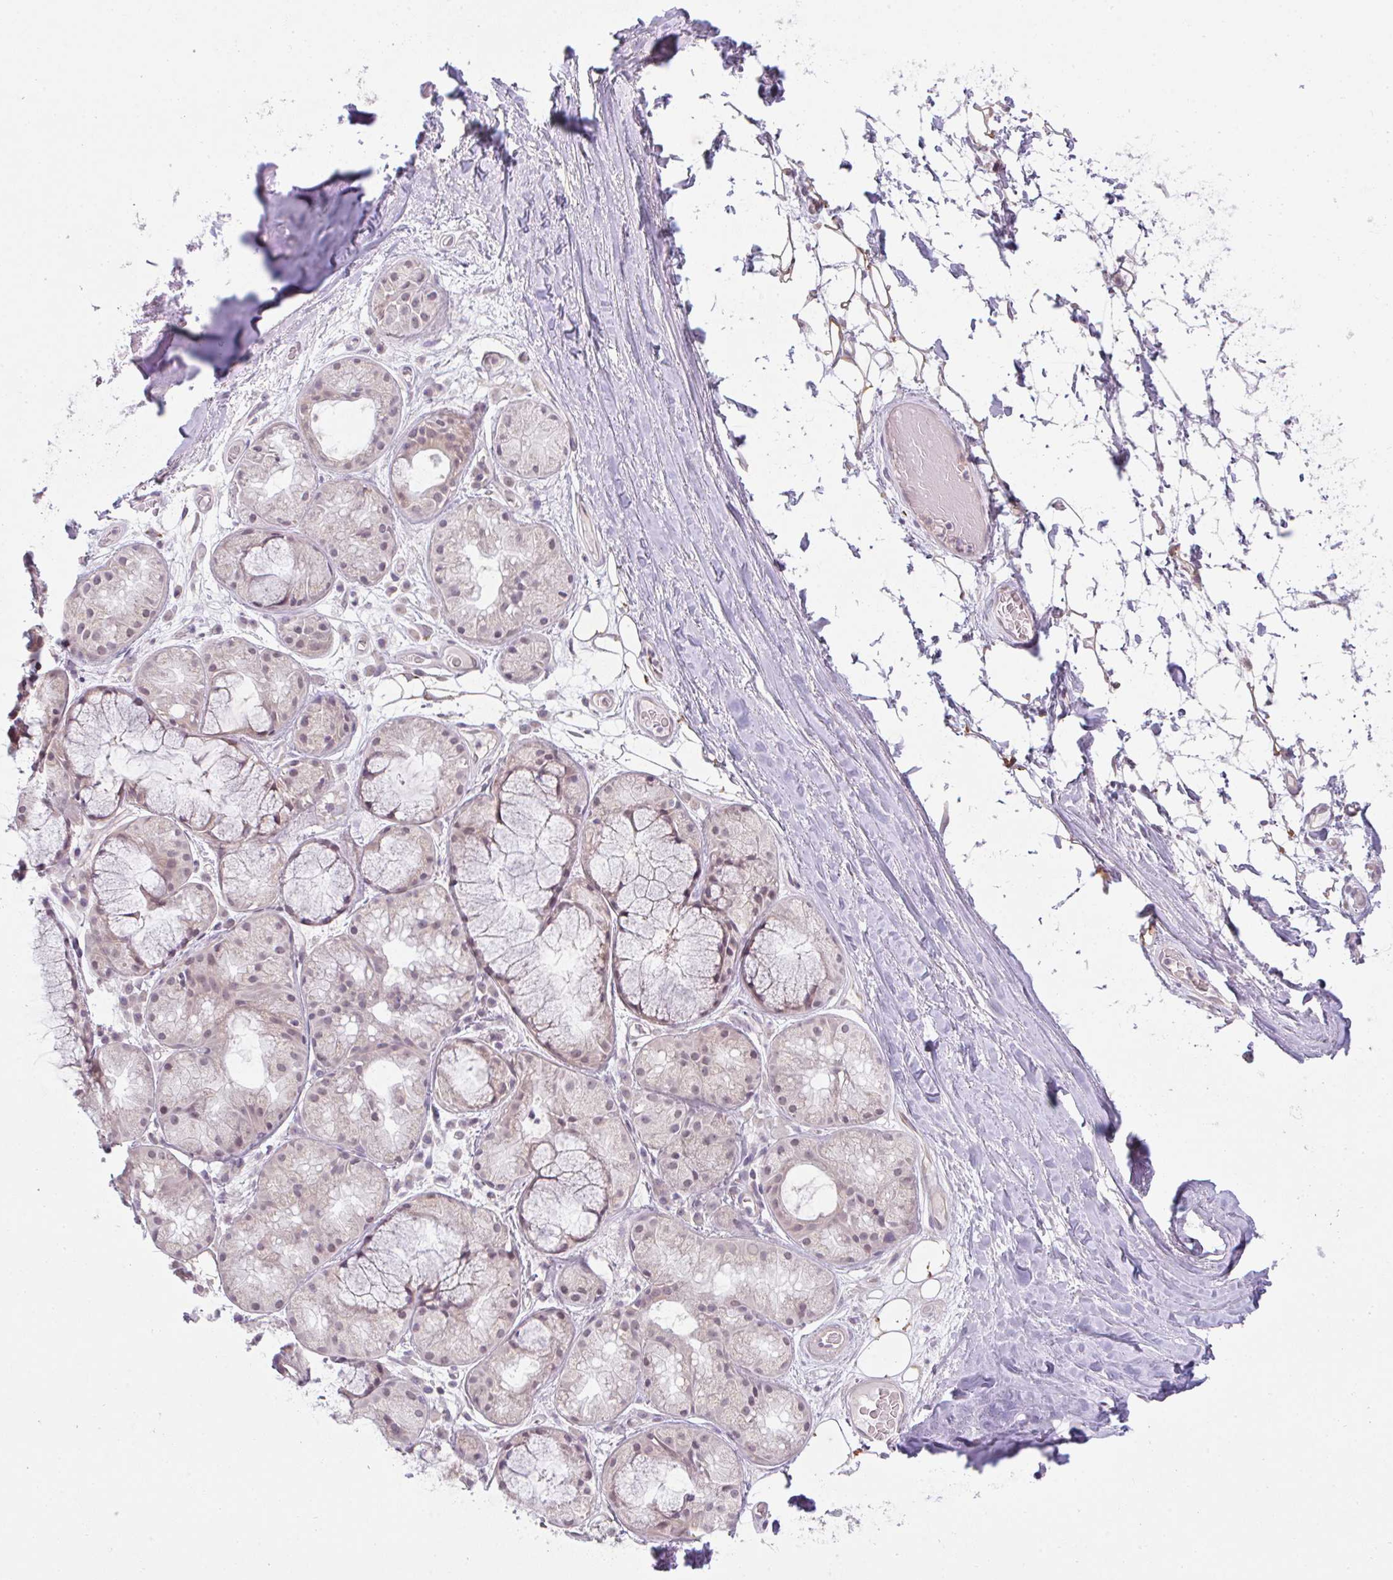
{"staining": {"intensity": "negative", "quantity": "none", "location": "none"}, "tissue": "adipose tissue", "cell_type": "Adipocytes", "image_type": "normal", "snomed": [{"axis": "morphology", "description": "Normal tissue, NOS"}, {"axis": "topography", "description": "Lymph node"}, {"axis": "topography", "description": "Cartilage tissue"}, {"axis": "topography", "description": "Nasopharynx"}], "caption": "Adipose tissue was stained to show a protein in brown. There is no significant expression in adipocytes. (DAB (3,3'-diaminobenzidine) IHC visualized using brightfield microscopy, high magnification).", "gene": "CSE1L", "patient": {"sex": "male", "age": 63}}